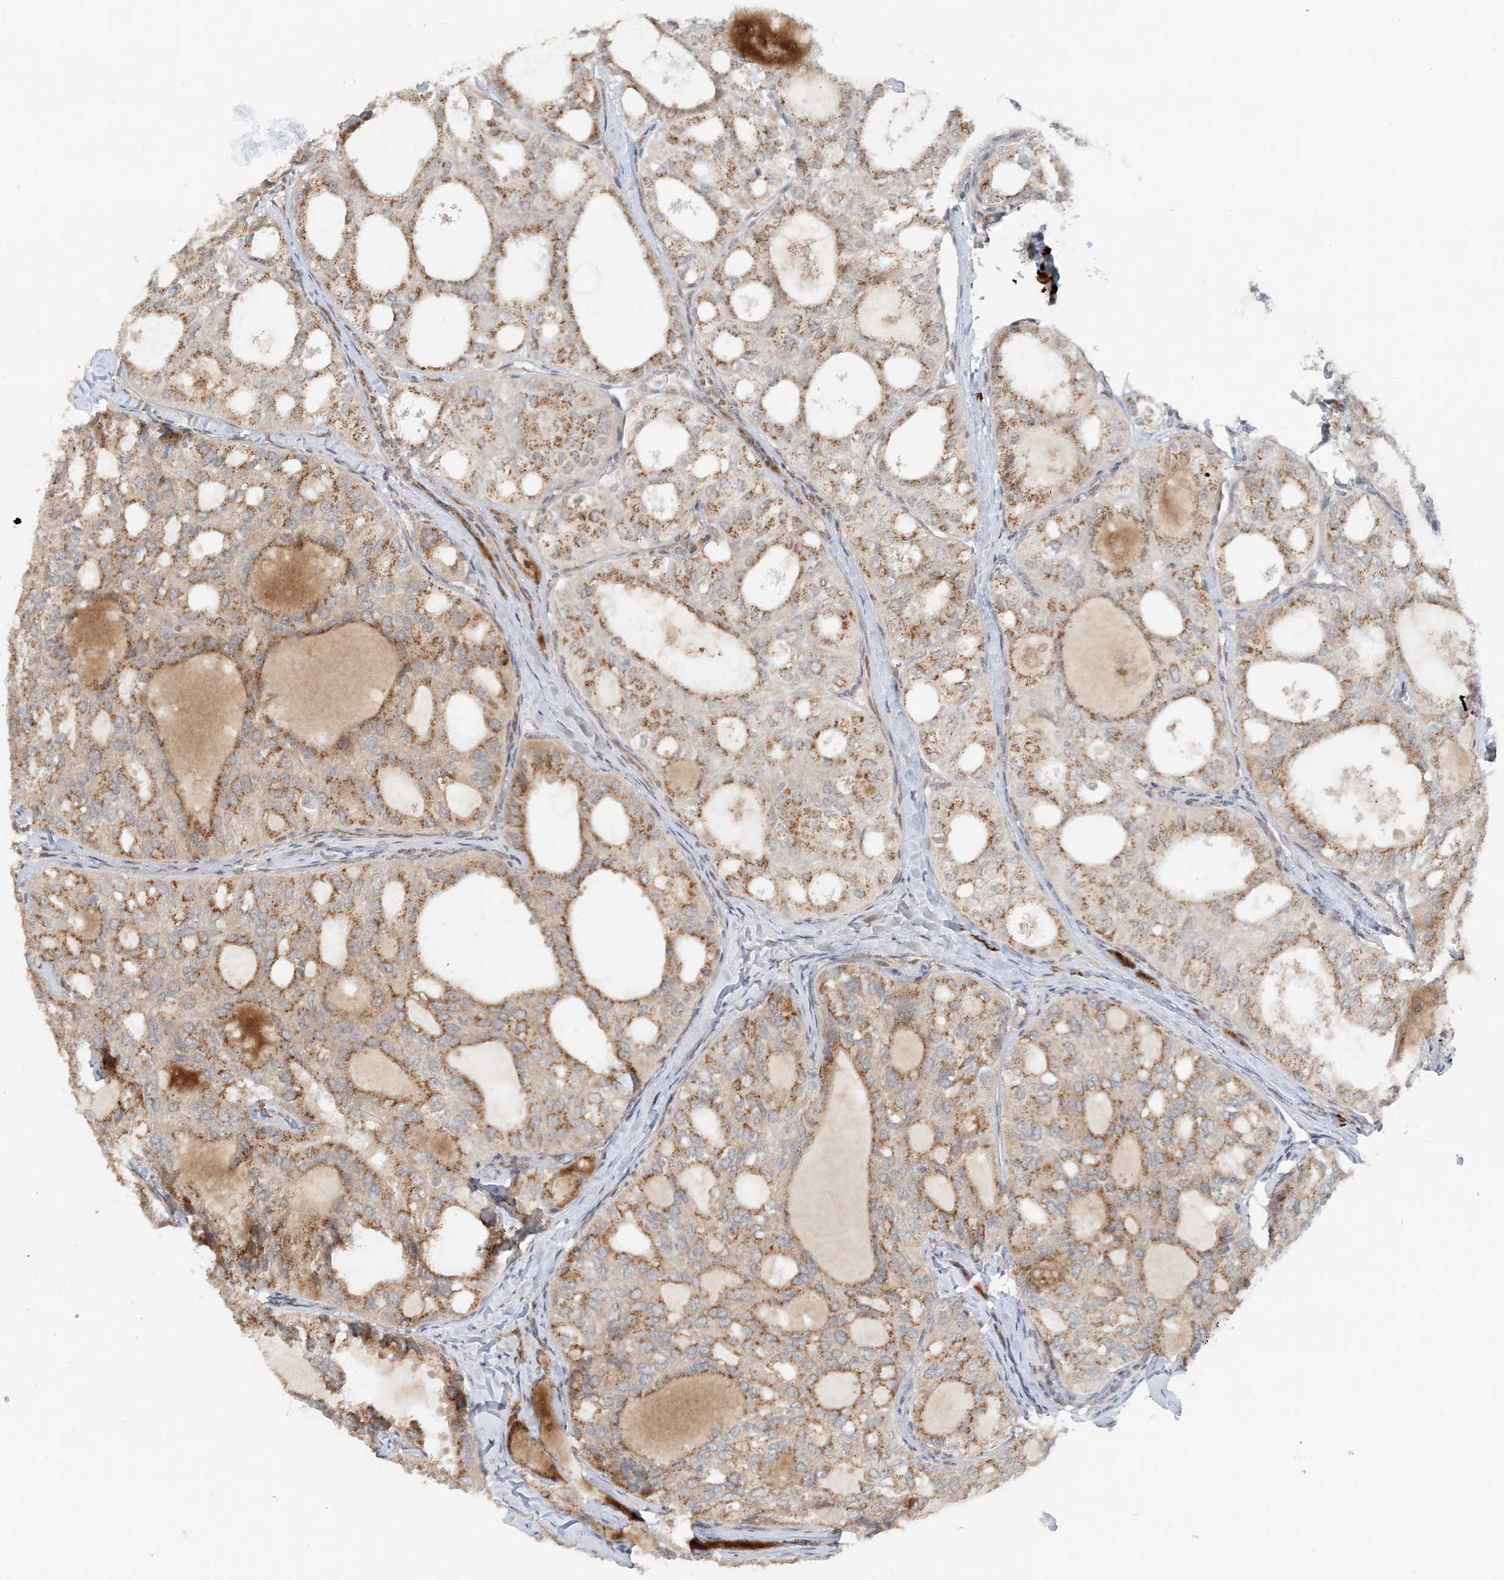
{"staining": {"intensity": "strong", "quantity": "25%-75%", "location": "cytoplasmic/membranous"}, "tissue": "thyroid cancer", "cell_type": "Tumor cells", "image_type": "cancer", "snomed": [{"axis": "morphology", "description": "Follicular adenoma carcinoma, NOS"}, {"axis": "topography", "description": "Thyroid gland"}], "caption": "There is high levels of strong cytoplasmic/membranous expression in tumor cells of follicular adenoma carcinoma (thyroid), as demonstrated by immunohistochemical staining (brown color).", "gene": "ZCCHC4", "patient": {"sex": "male", "age": 75}}